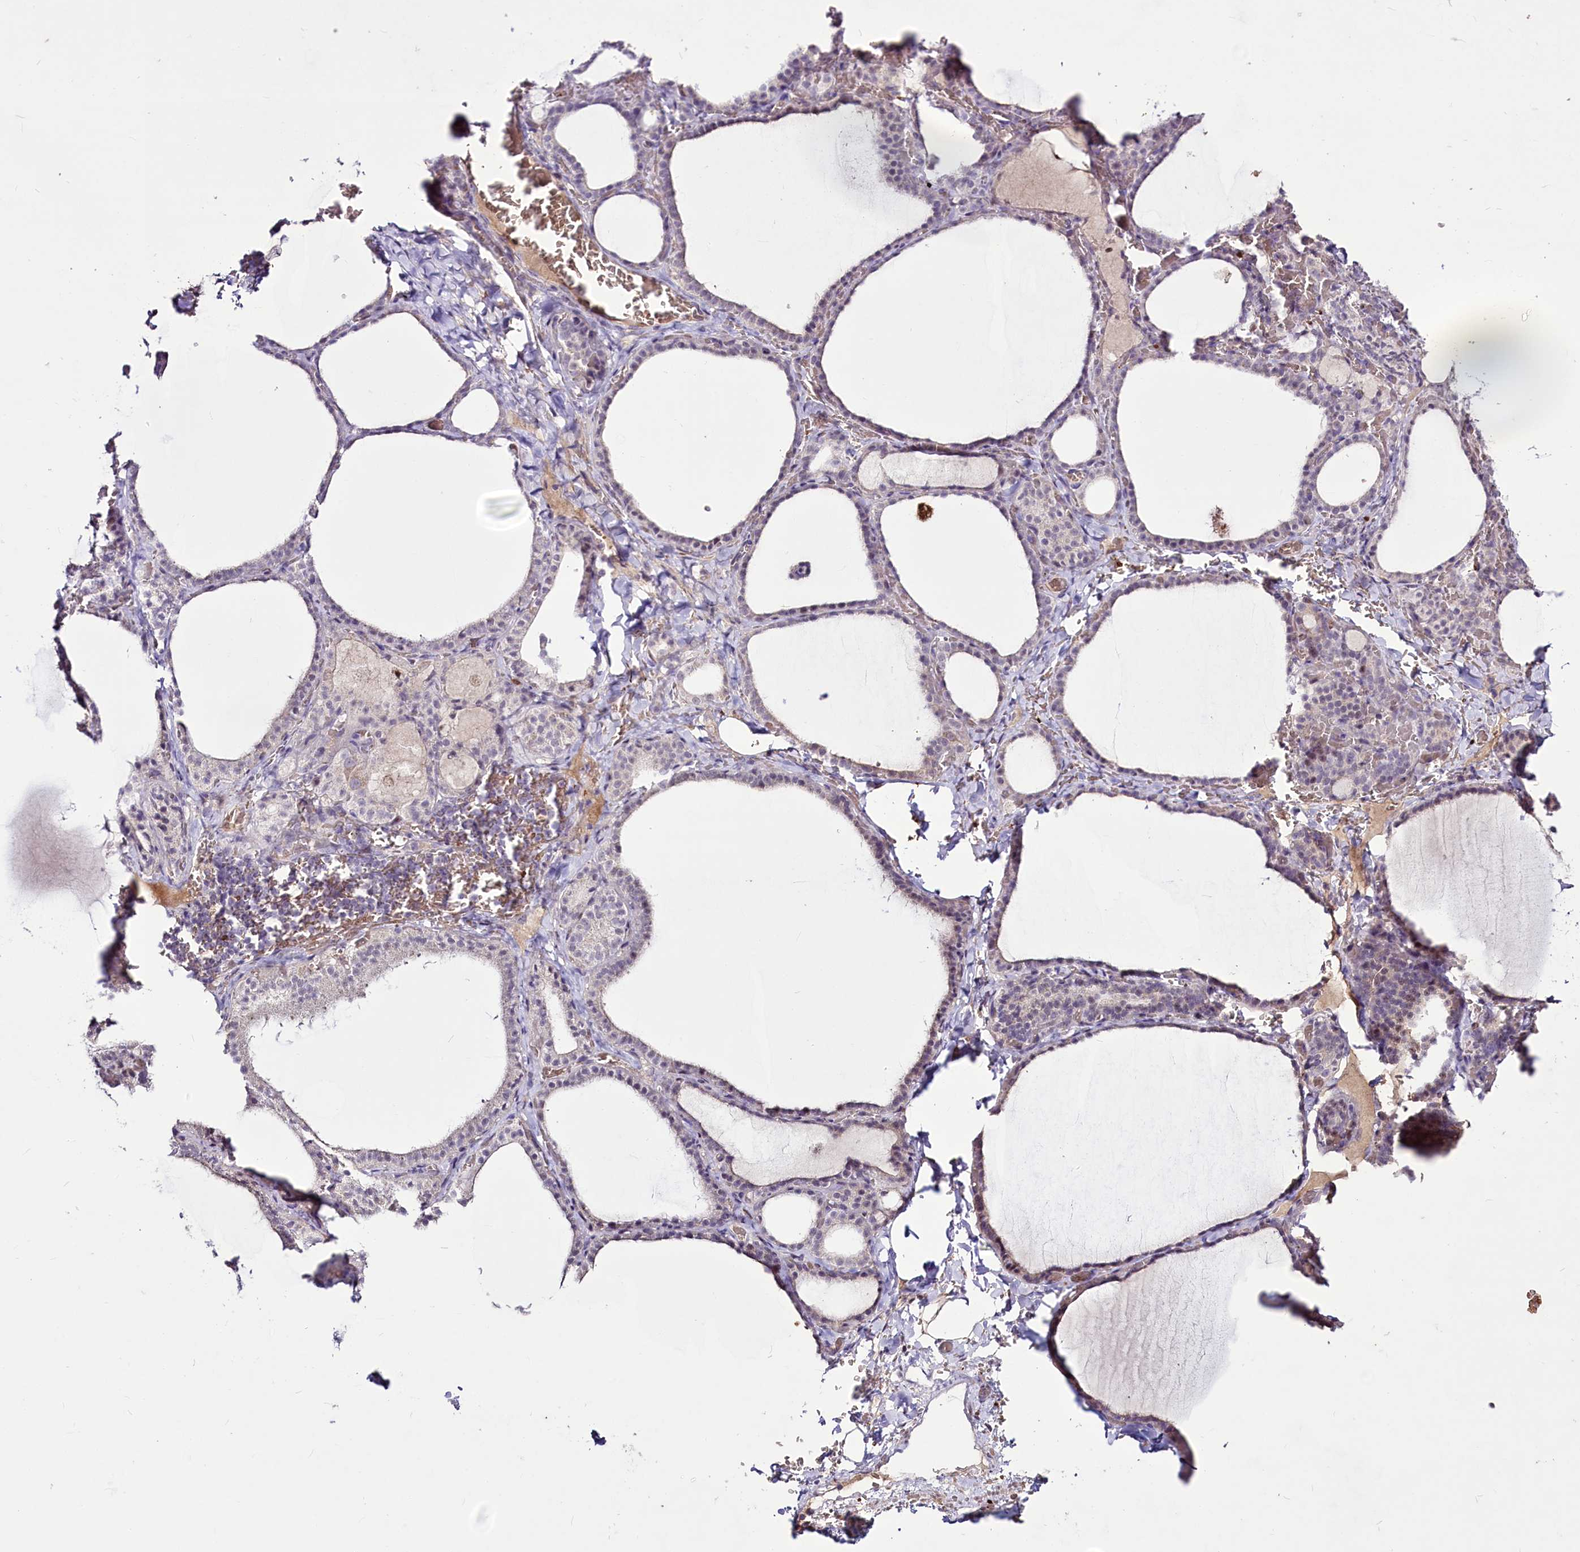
{"staining": {"intensity": "weak", "quantity": "<25%", "location": "cytoplasmic/membranous"}, "tissue": "thyroid gland", "cell_type": "Glandular cells", "image_type": "normal", "snomed": [{"axis": "morphology", "description": "Normal tissue, NOS"}, {"axis": "topography", "description": "Thyroid gland"}], "caption": "Protein analysis of benign thyroid gland shows no significant positivity in glandular cells.", "gene": "SUSD3", "patient": {"sex": "female", "age": 39}}